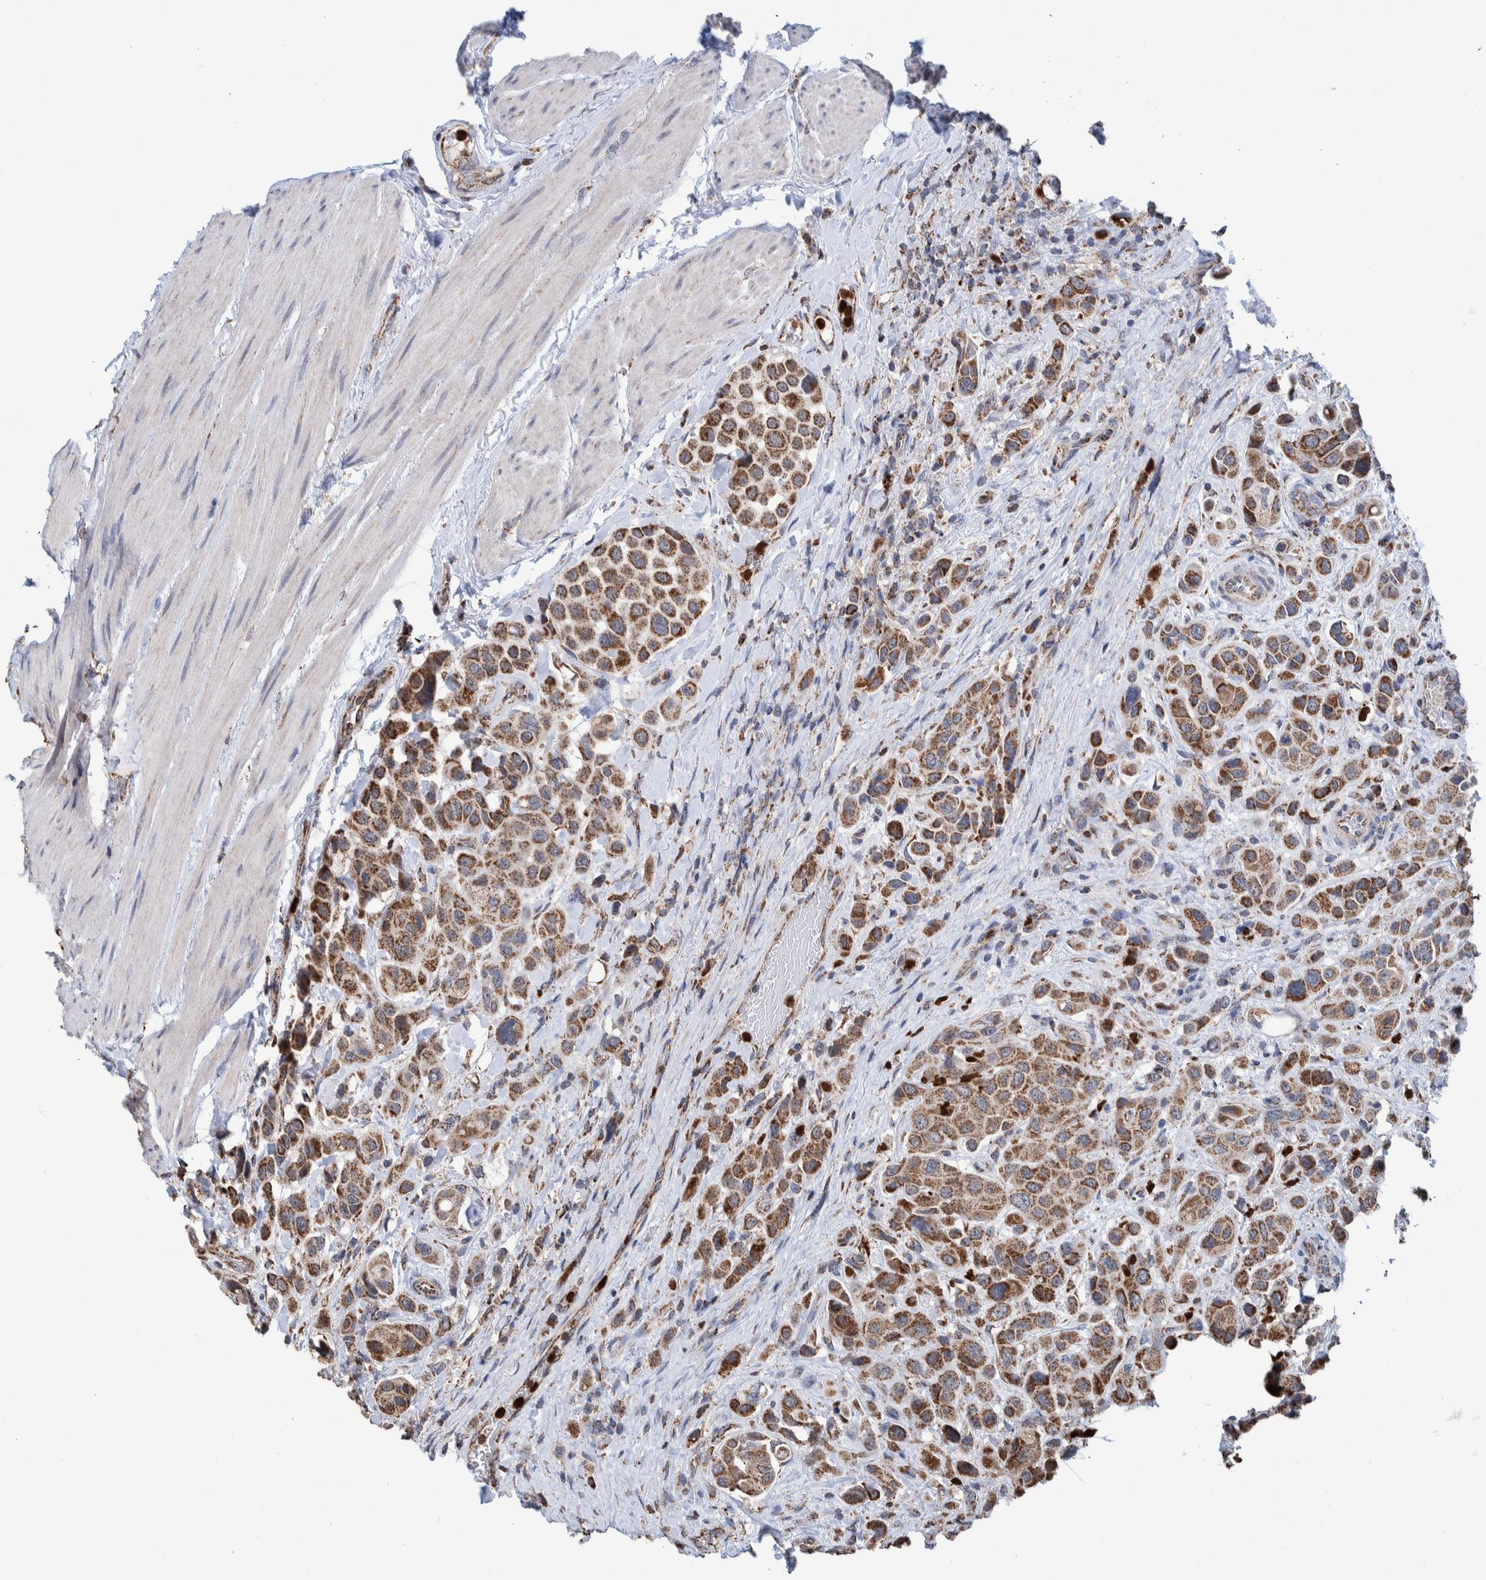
{"staining": {"intensity": "strong", "quantity": ">75%", "location": "cytoplasmic/membranous"}, "tissue": "urothelial cancer", "cell_type": "Tumor cells", "image_type": "cancer", "snomed": [{"axis": "morphology", "description": "Urothelial carcinoma, High grade"}, {"axis": "topography", "description": "Urinary bladder"}], "caption": "An image of urothelial cancer stained for a protein exhibits strong cytoplasmic/membranous brown staining in tumor cells. Nuclei are stained in blue.", "gene": "DECR1", "patient": {"sex": "male", "age": 50}}